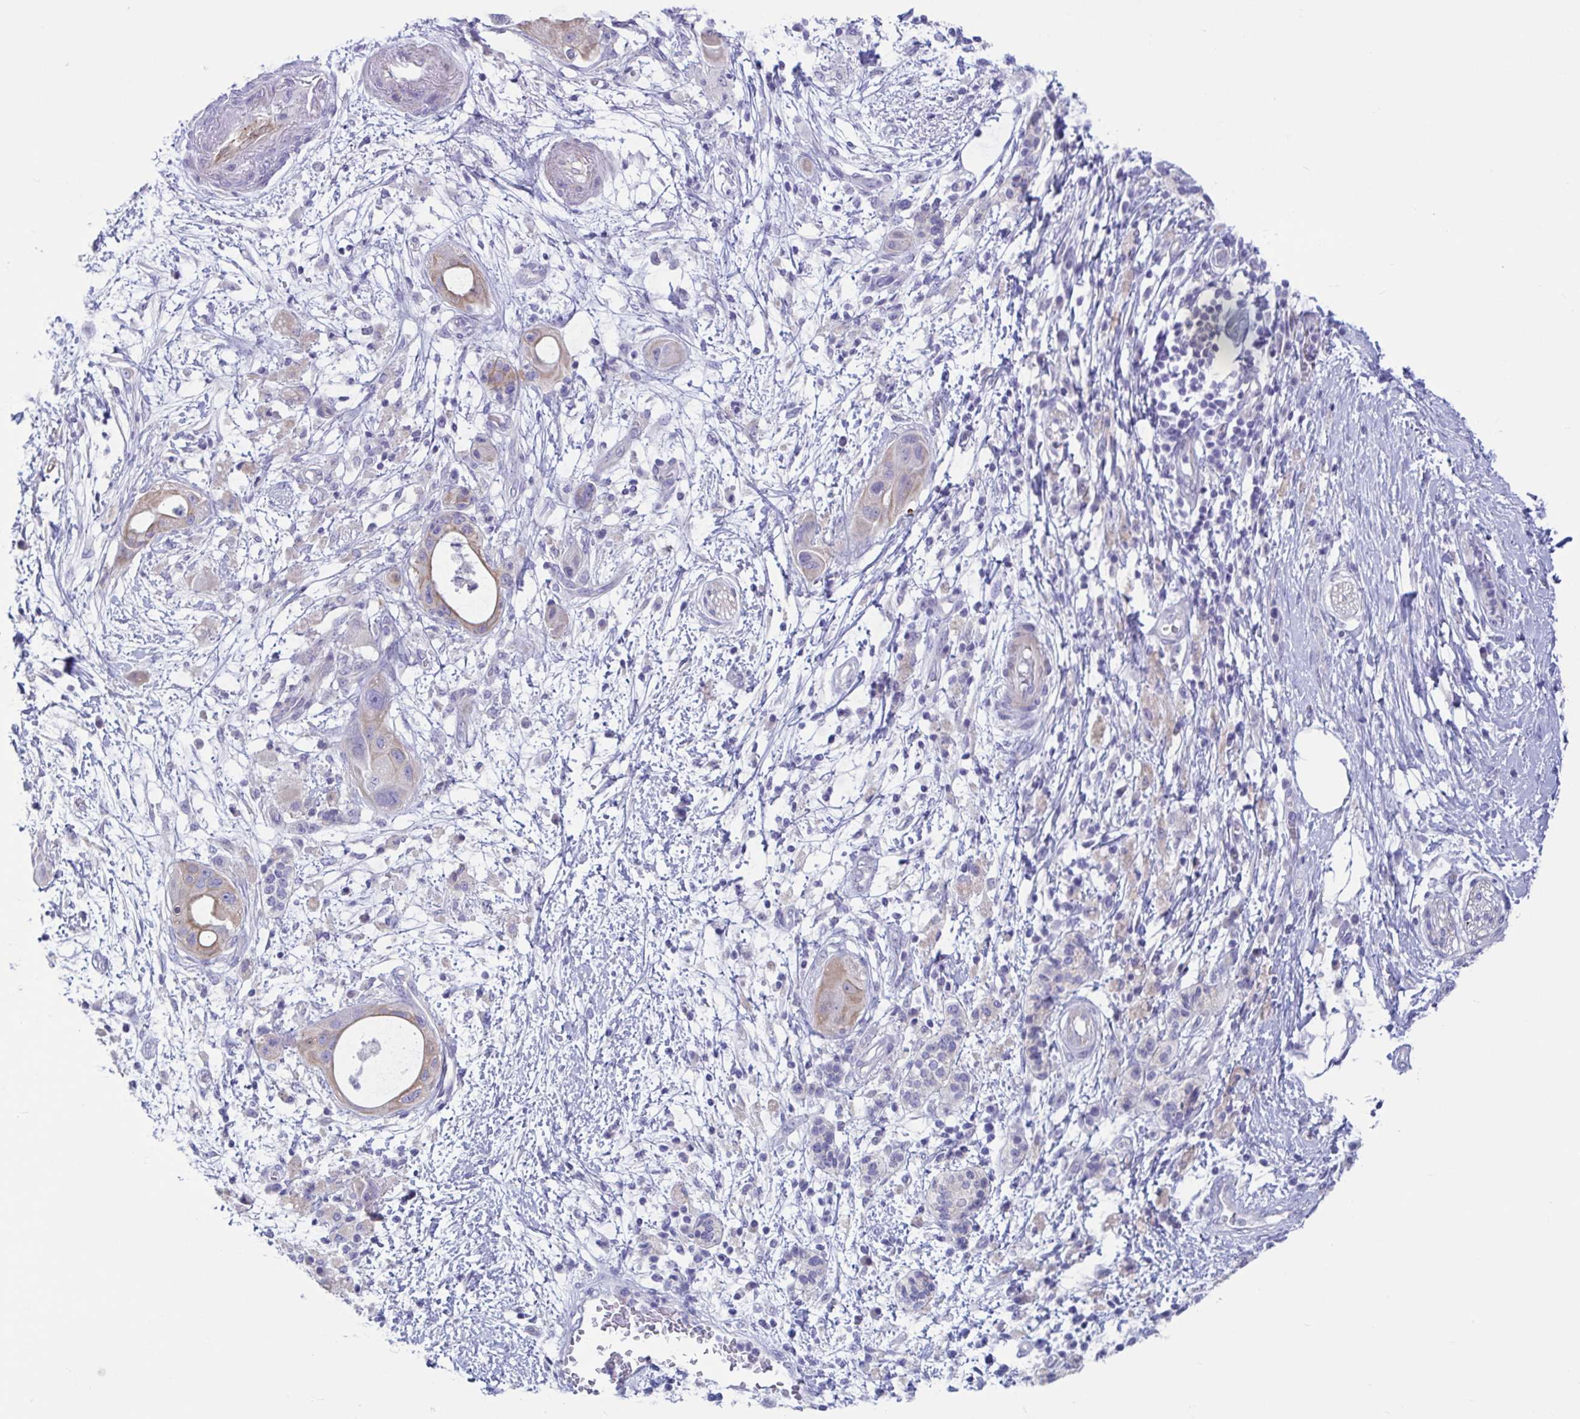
{"staining": {"intensity": "weak", "quantity": "<25%", "location": "cytoplasmic/membranous"}, "tissue": "pancreatic cancer", "cell_type": "Tumor cells", "image_type": "cancer", "snomed": [{"axis": "morphology", "description": "Adenocarcinoma, NOS"}, {"axis": "topography", "description": "Pancreas"}], "caption": "Immunohistochemistry histopathology image of neoplastic tissue: human adenocarcinoma (pancreatic) stained with DAB reveals no significant protein expression in tumor cells. (DAB (3,3'-diaminobenzidine) IHC, high magnification).", "gene": "TNNI2", "patient": {"sex": "male", "age": 68}}